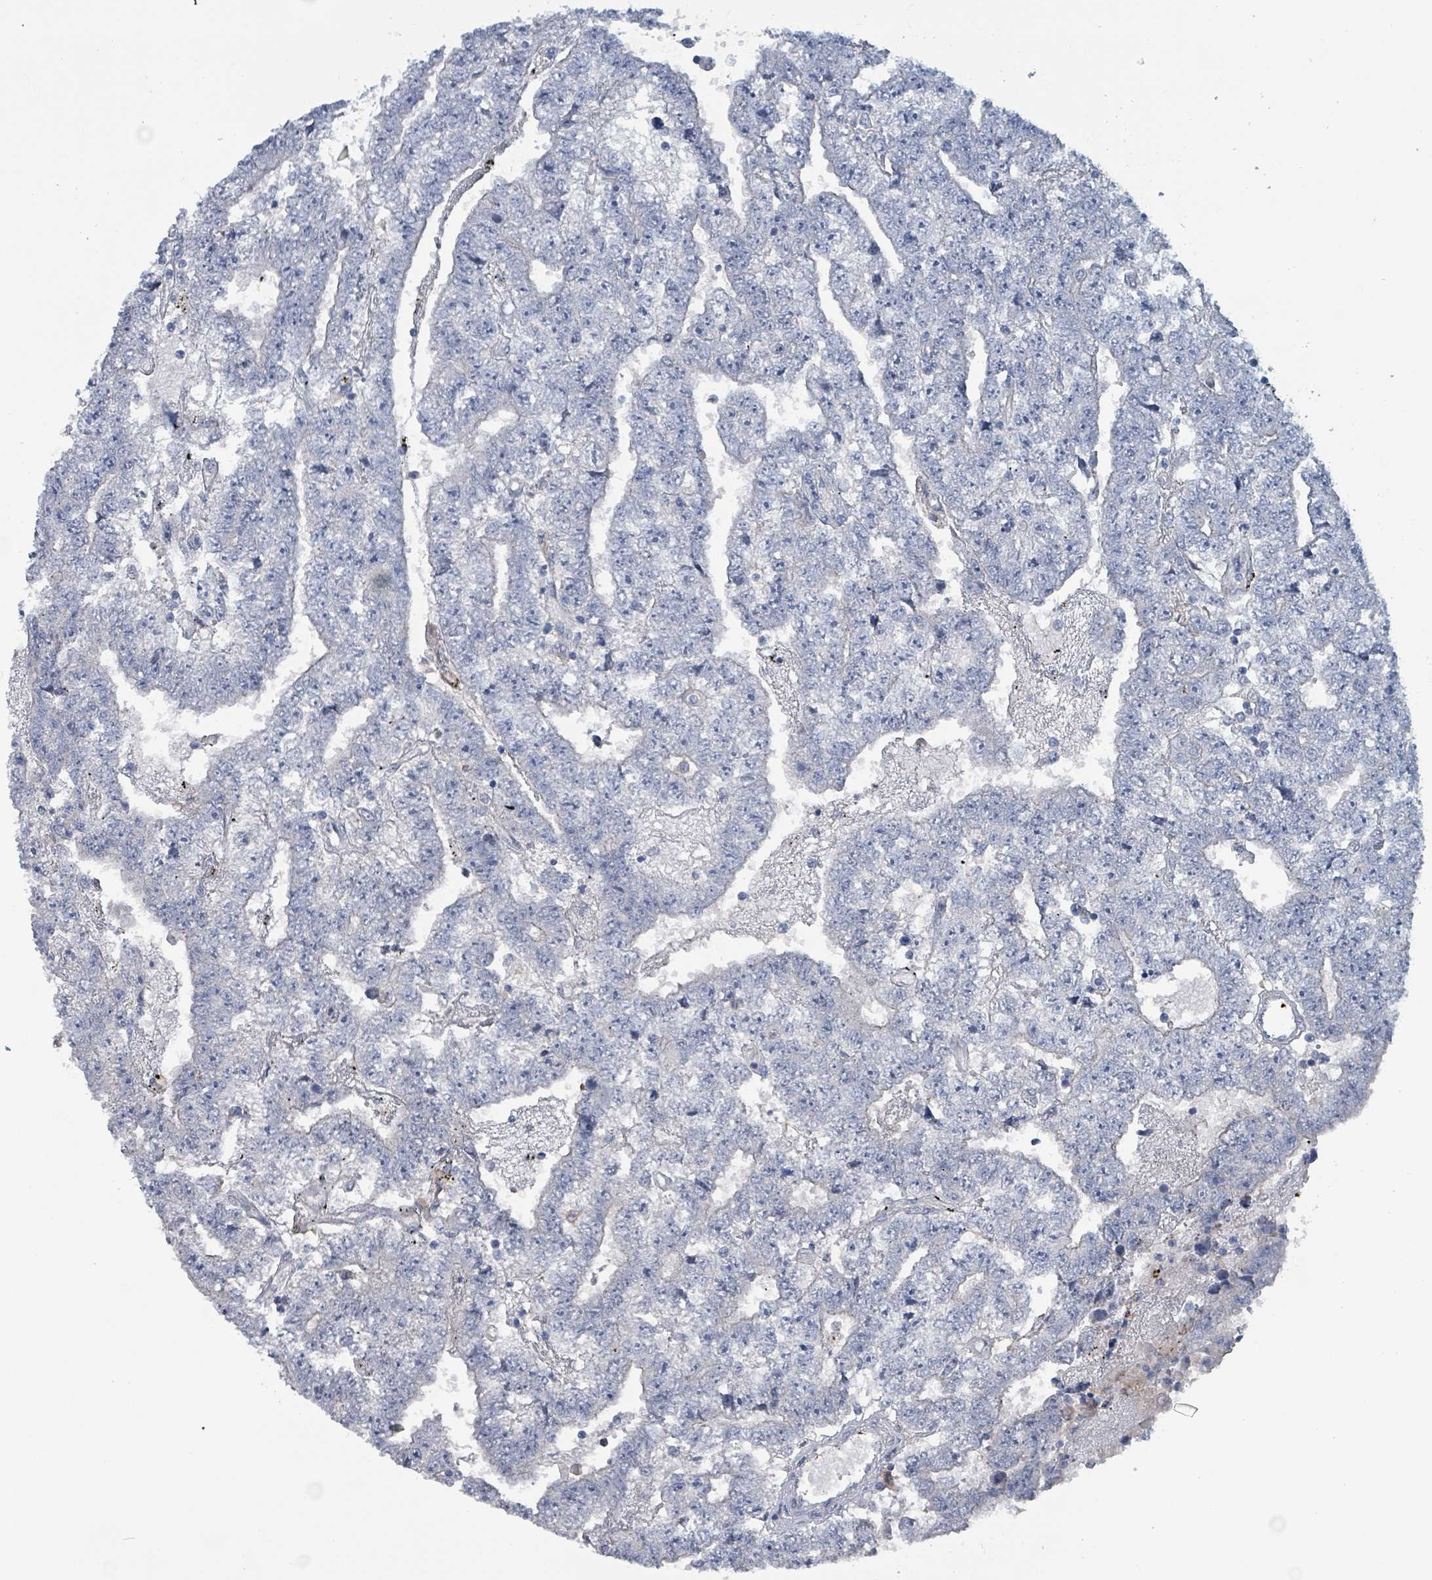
{"staining": {"intensity": "negative", "quantity": "none", "location": "none"}, "tissue": "testis cancer", "cell_type": "Tumor cells", "image_type": "cancer", "snomed": [{"axis": "morphology", "description": "Carcinoma, Embryonal, NOS"}, {"axis": "topography", "description": "Testis"}], "caption": "Immunohistochemistry (IHC) of human testis embryonal carcinoma reveals no staining in tumor cells.", "gene": "TAAR5", "patient": {"sex": "male", "age": 25}}